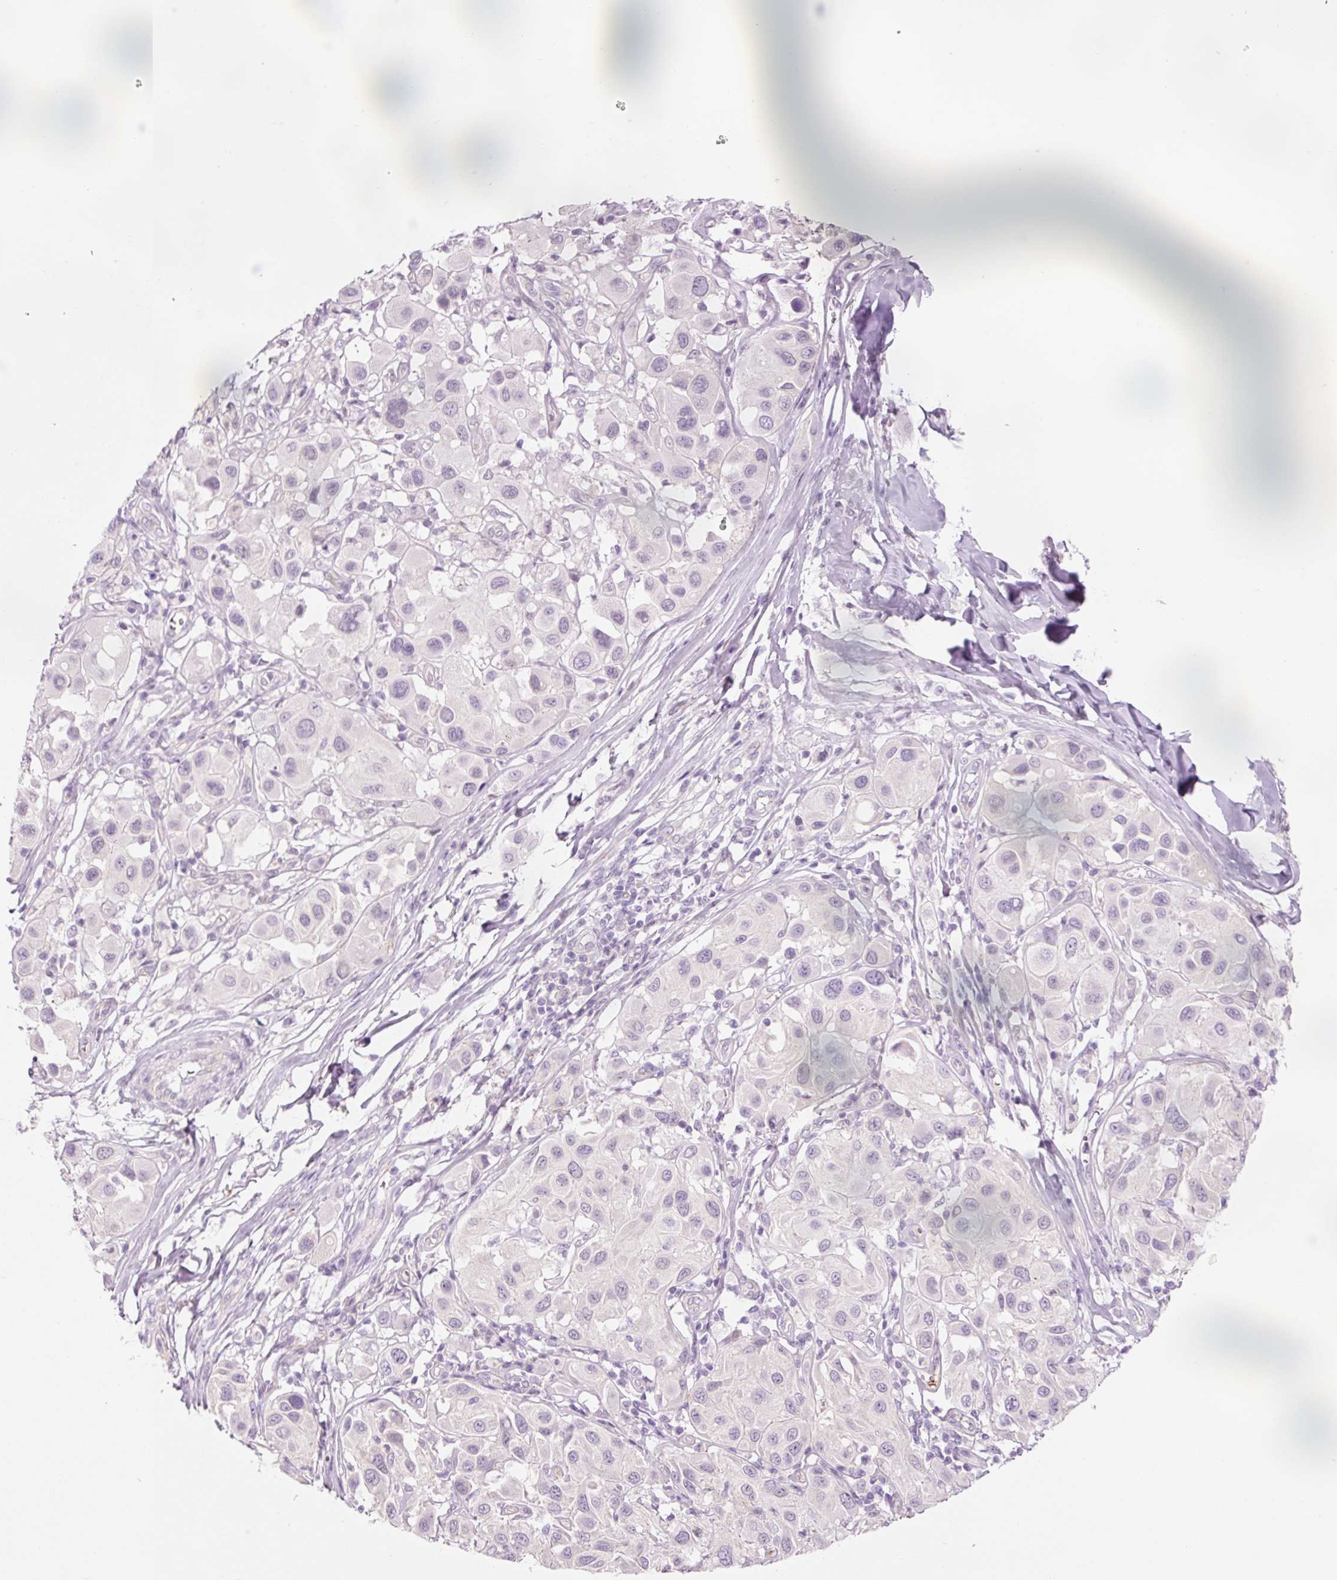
{"staining": {"intensity": "negative", "quantity": "none", "location": "none"}, "tissue": "melanoma", "cell_type": "Tumor cells", "image_type": "cancer", "snomed": [{"axis": "morphology", "description": "Malignant melanoma, Metastatic site"}, {"axis": "topography", "description": "Skin"}], "caption": "Immunohistochemical staining of human malignant melanoma (metastatic site) exhibits no significant staining in tumor cells. (DAB (3,3'-diaminobenzidine) immunohistochemistry (IHC) with hematoxylin counter stain).", "gene": "HSPA4L", "patient": {"sex": "male", "age": 41}}